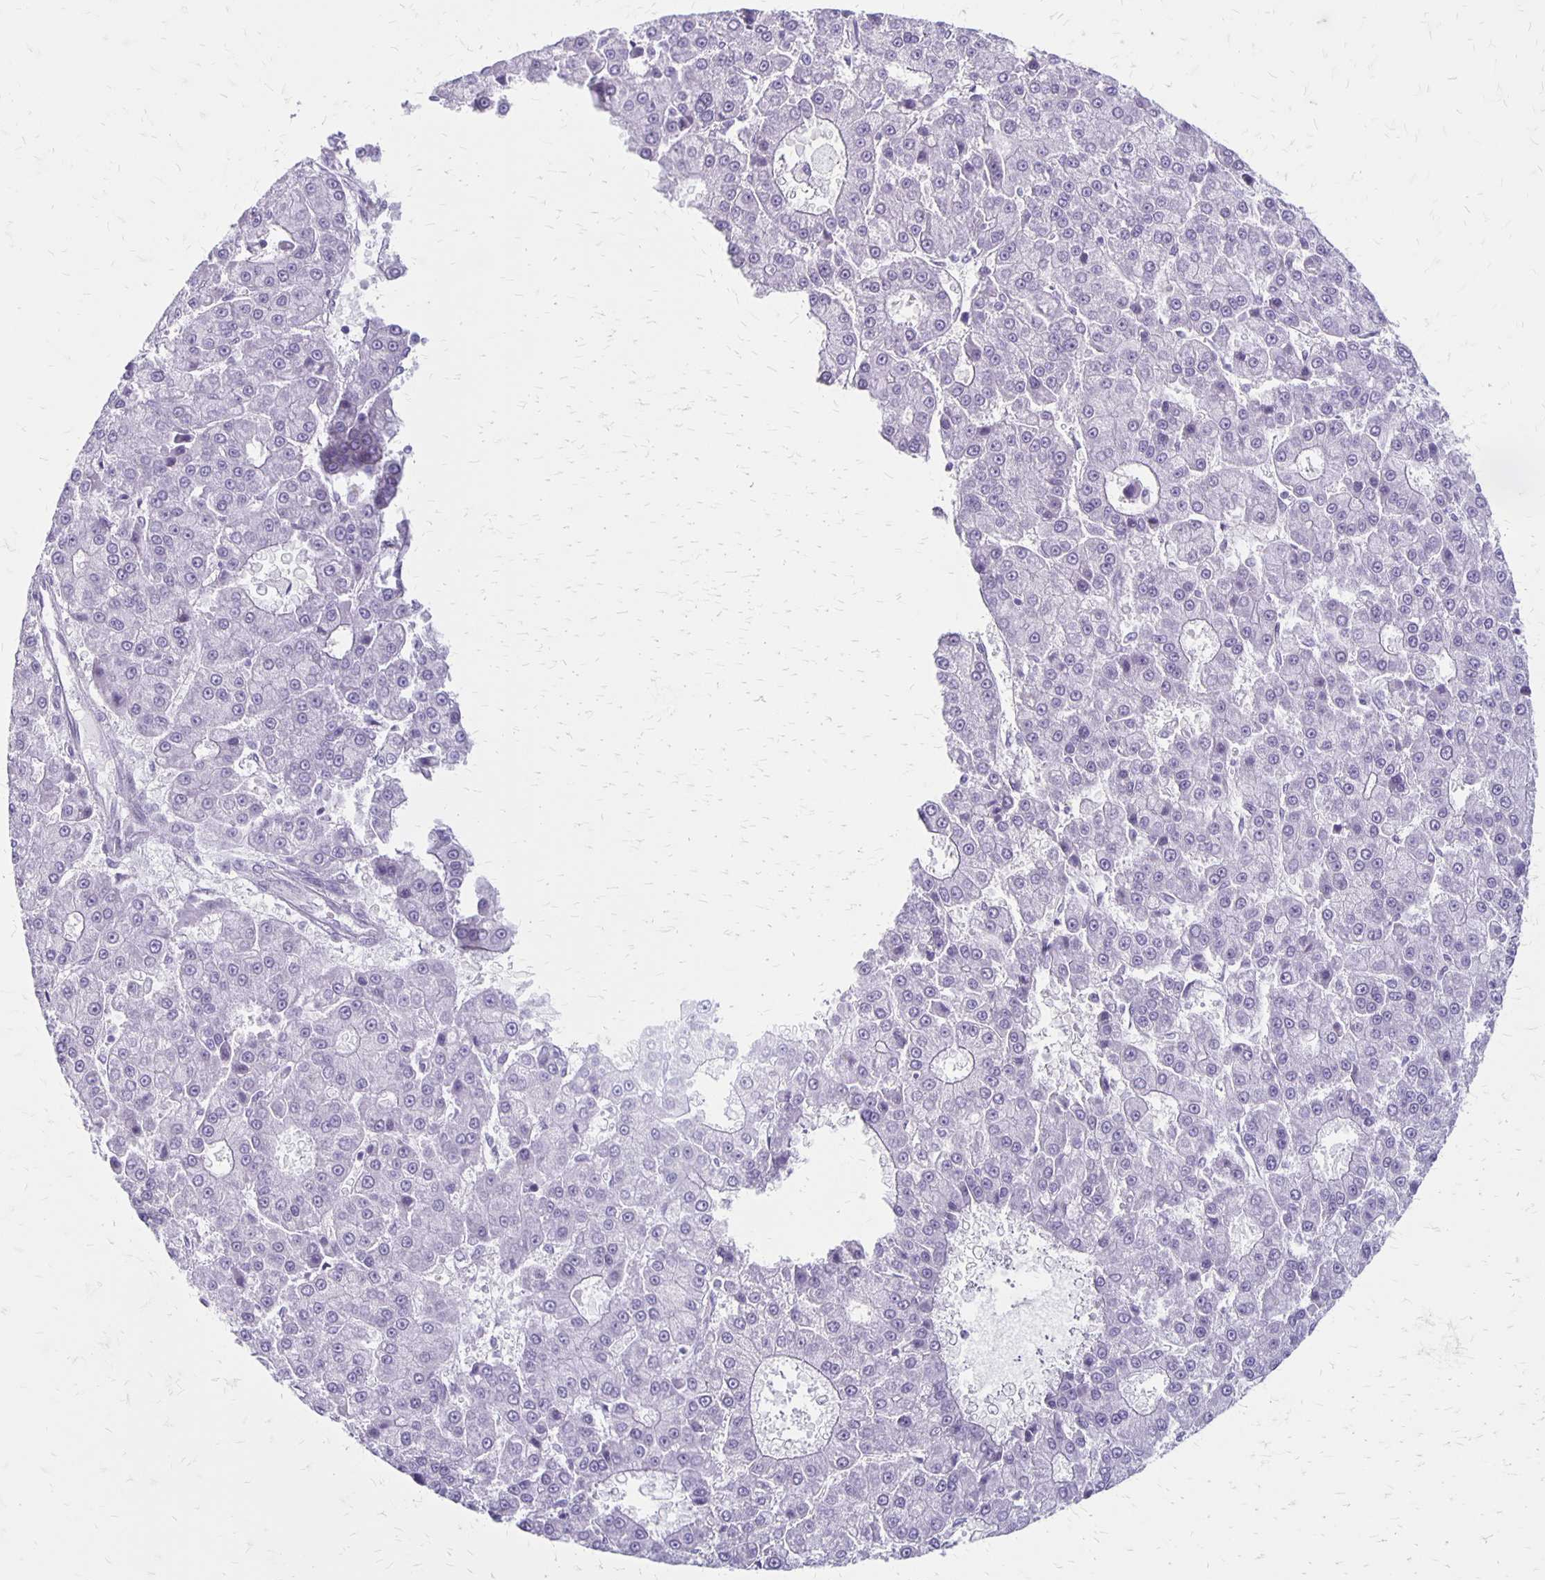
{"staining": {"intensity": "negative", "quantity": "none", "location": "none"}, "tissue": "liver cancer", "cell_type": "Tumor cells", "image_type": "cancer", "snomed": [{"axis": "morphology", "description": "Carcinoma, Hepatocellular, NOS"}, {"axis": "topography", "description": "Liver"}], "caption": "There is no significant expression in tumor cells of liver cancer (hepatocellular carcinoma).", "gene": "HOMER1", "patient": {"sex": "male", "age": 70}}